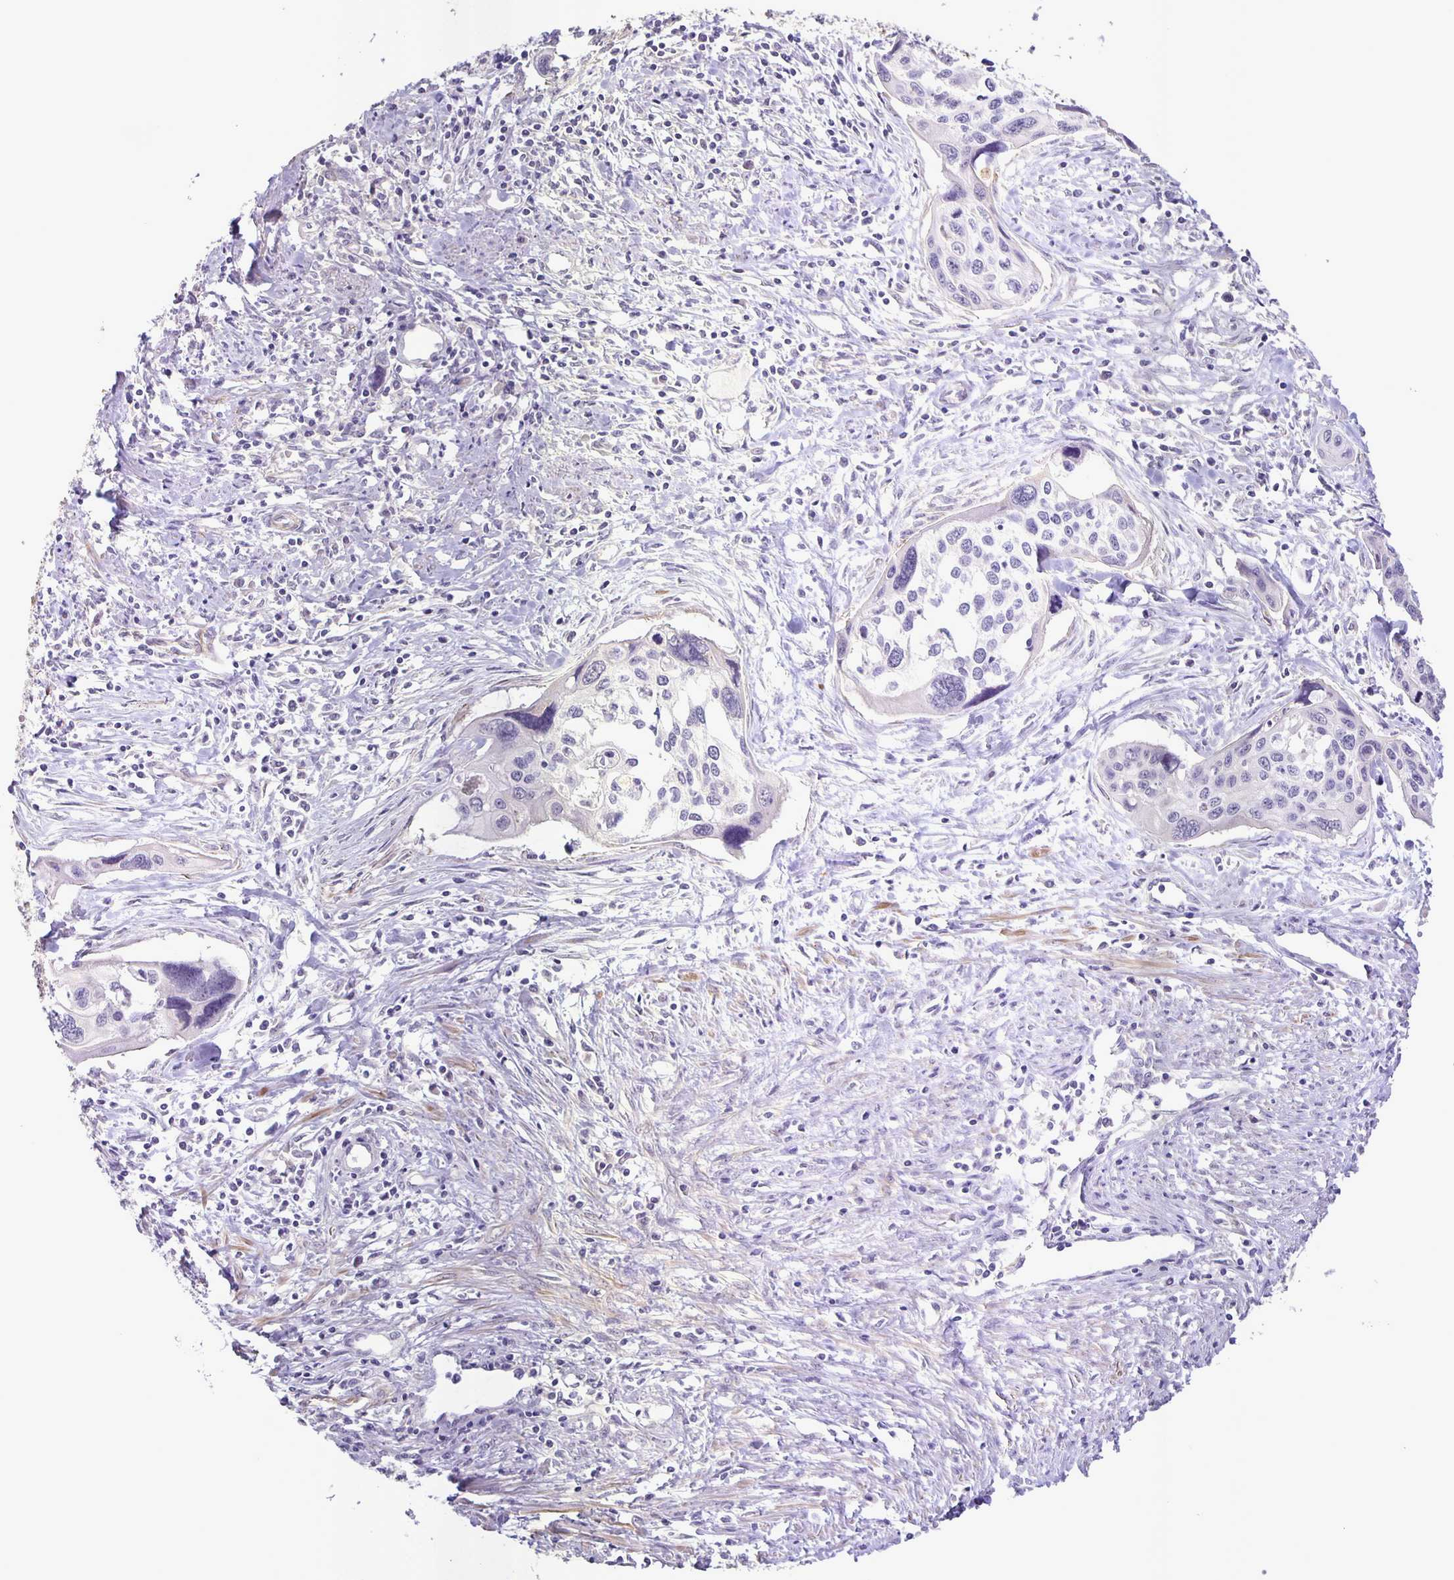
{"staining": {"intensity": "negative", "quantity": "none", "location": "none"}, "tissue": "cervical cancer", "cell_type": "Tumor cells", "image_type": "cancer", "snomed": [{"axis": "morphology", "description": "Squamous cell carcinoma, NOS"}, {"axis": "topography", "description": "Cervix"}], "caption": "This micrograph is of squamous cell carcinoma (cervical) stained with immunohistochemistry (IHC) to label a protein in brown with the nuclei are counter-stained blue. There is no positivity in tumor cells.", "gene": "SRCIN1", "patient": {"sex": "female", "age": 31}}